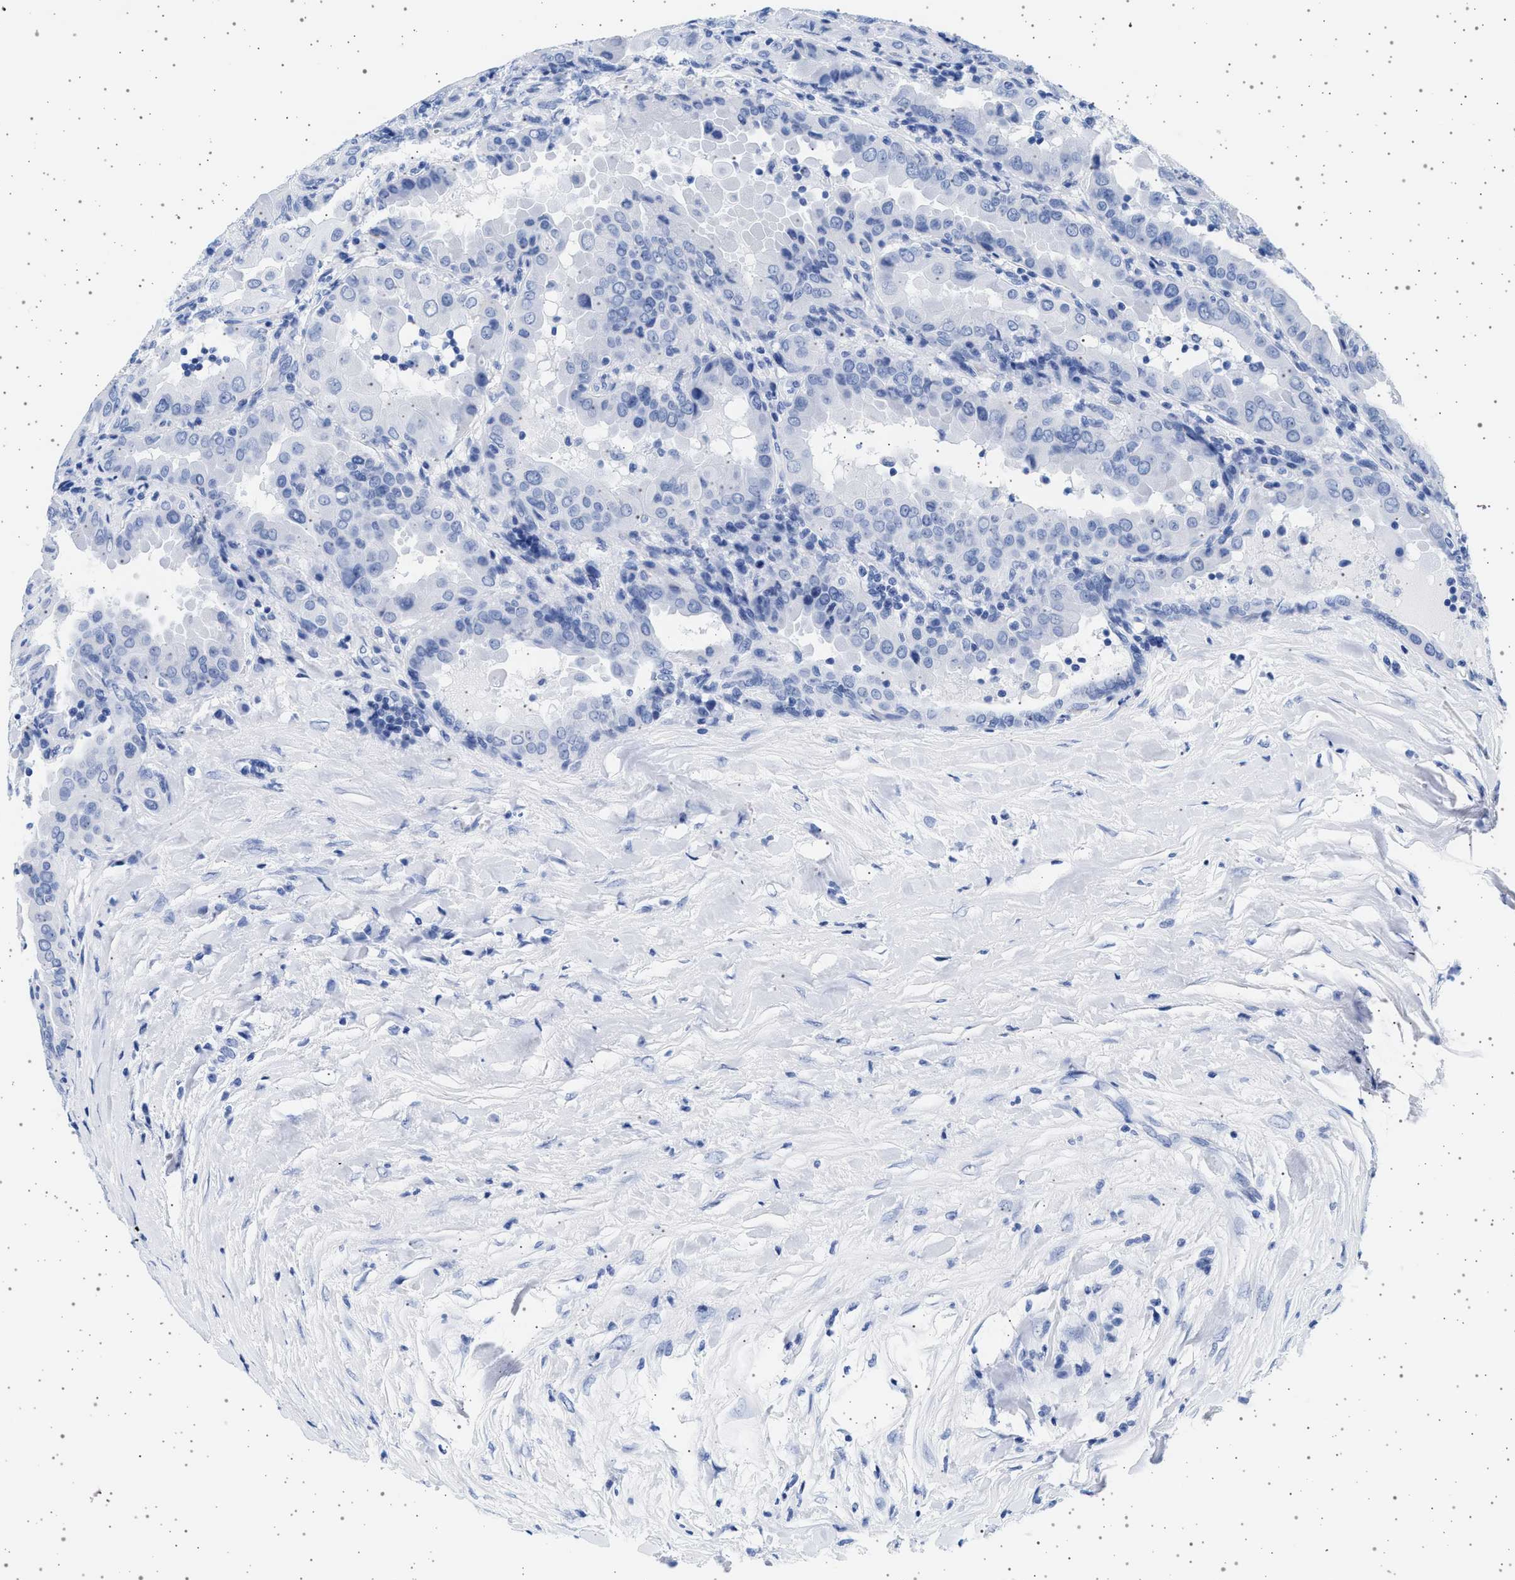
{"staining": {"intensity": "negative", "quantity": "none", "location": "none"}, "tissue": "thyroid cancer", "cell_type": "Tumor cells", "image_type": "cancer", "snomed": [{"axis": "morphology", "description": "Papillary adenocarcinoma, NOS"}, {"axis": "topography", "description": "Thyroid gland"}], "caption": "A micrograph of papillary adenocarcinoma (thyroid) stained for a protein demonstrates no brown staining in tumor cells.", "gene": "TRMT10B", "patient": {"sex": "male", "age": 33}}